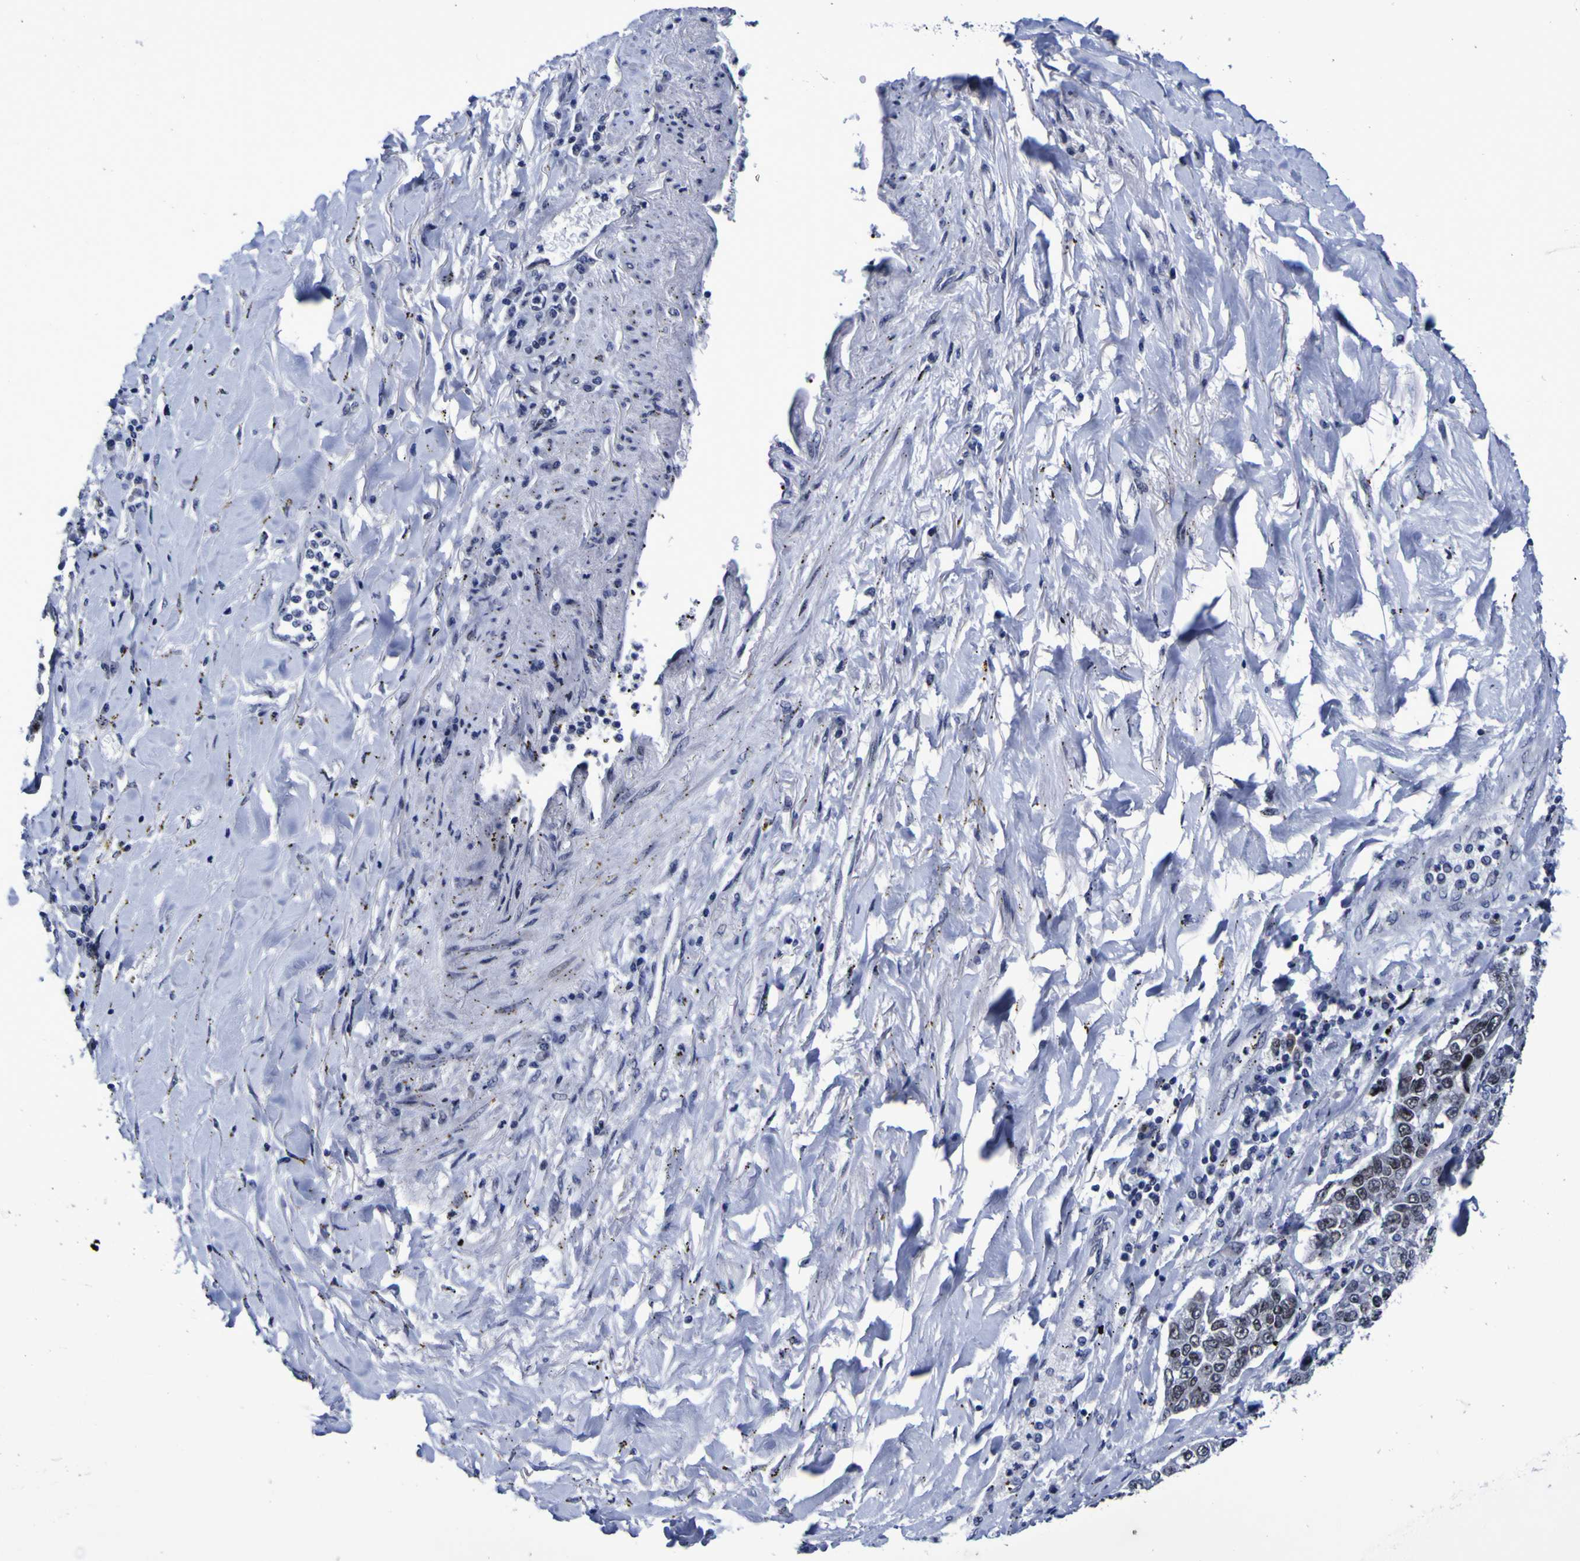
{"staining": {"intensity": "weak", "quantity": "25%-75%", "location": "nuclear"}, "tissue": "lung cancer", "cell_type": "Tumor cells", "image_type": "cancer", "snomed": [{"axis": "morphology", "description": "Adenocarcinoma, NOS"}, {"axis": "topography", "description": "Lung"}], "caption": "IHC micrograph of neoplastic tissue: lung cancer stained using immunohistochemistry (IHC) exhibits low levels of weak protein expression localized specifically in the nuclear of tumor cells, appearing as a nuclear brown color.", "gene": "MBD3", "patient": {"sex": "male", "age": 49}}